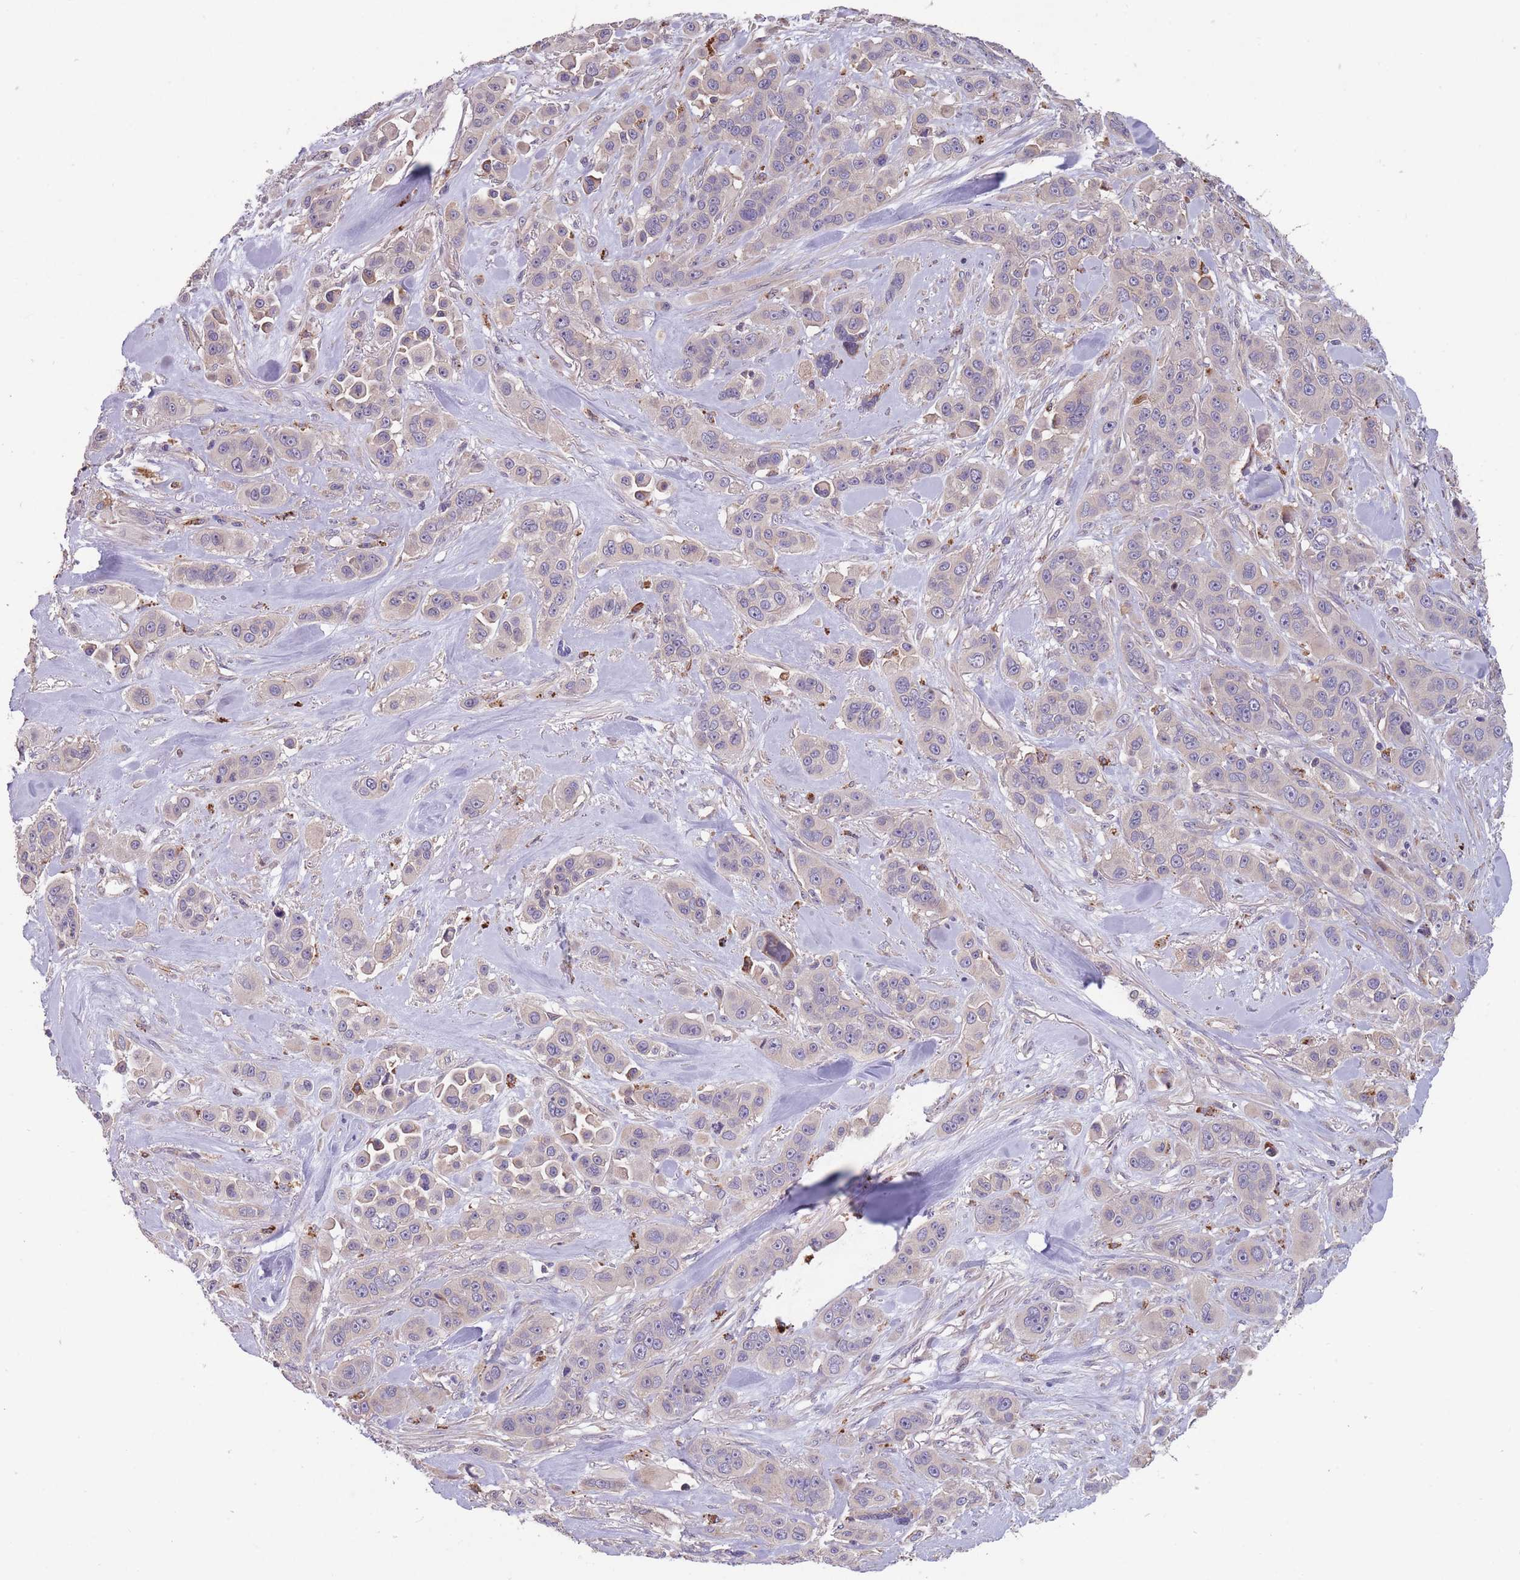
{"staining": {"intensity": "negative", "quantity": "none", "location": "none"}, "tissue": "skin cancer", "cell_type": "Tumor cells", "image_type": "cancer", "snomed": [{"axis": "morphology", "description": "Squamous cell carcinoma, NOS"}, {"axis": "topography", "description": "Skin"}], "caption": "Histopathology image shows no significant protein staining in tumor cells of squamous cell carcinoma (skin).", "gene": "ITPKC", "patient": {"sex": "male", "age": 67}}